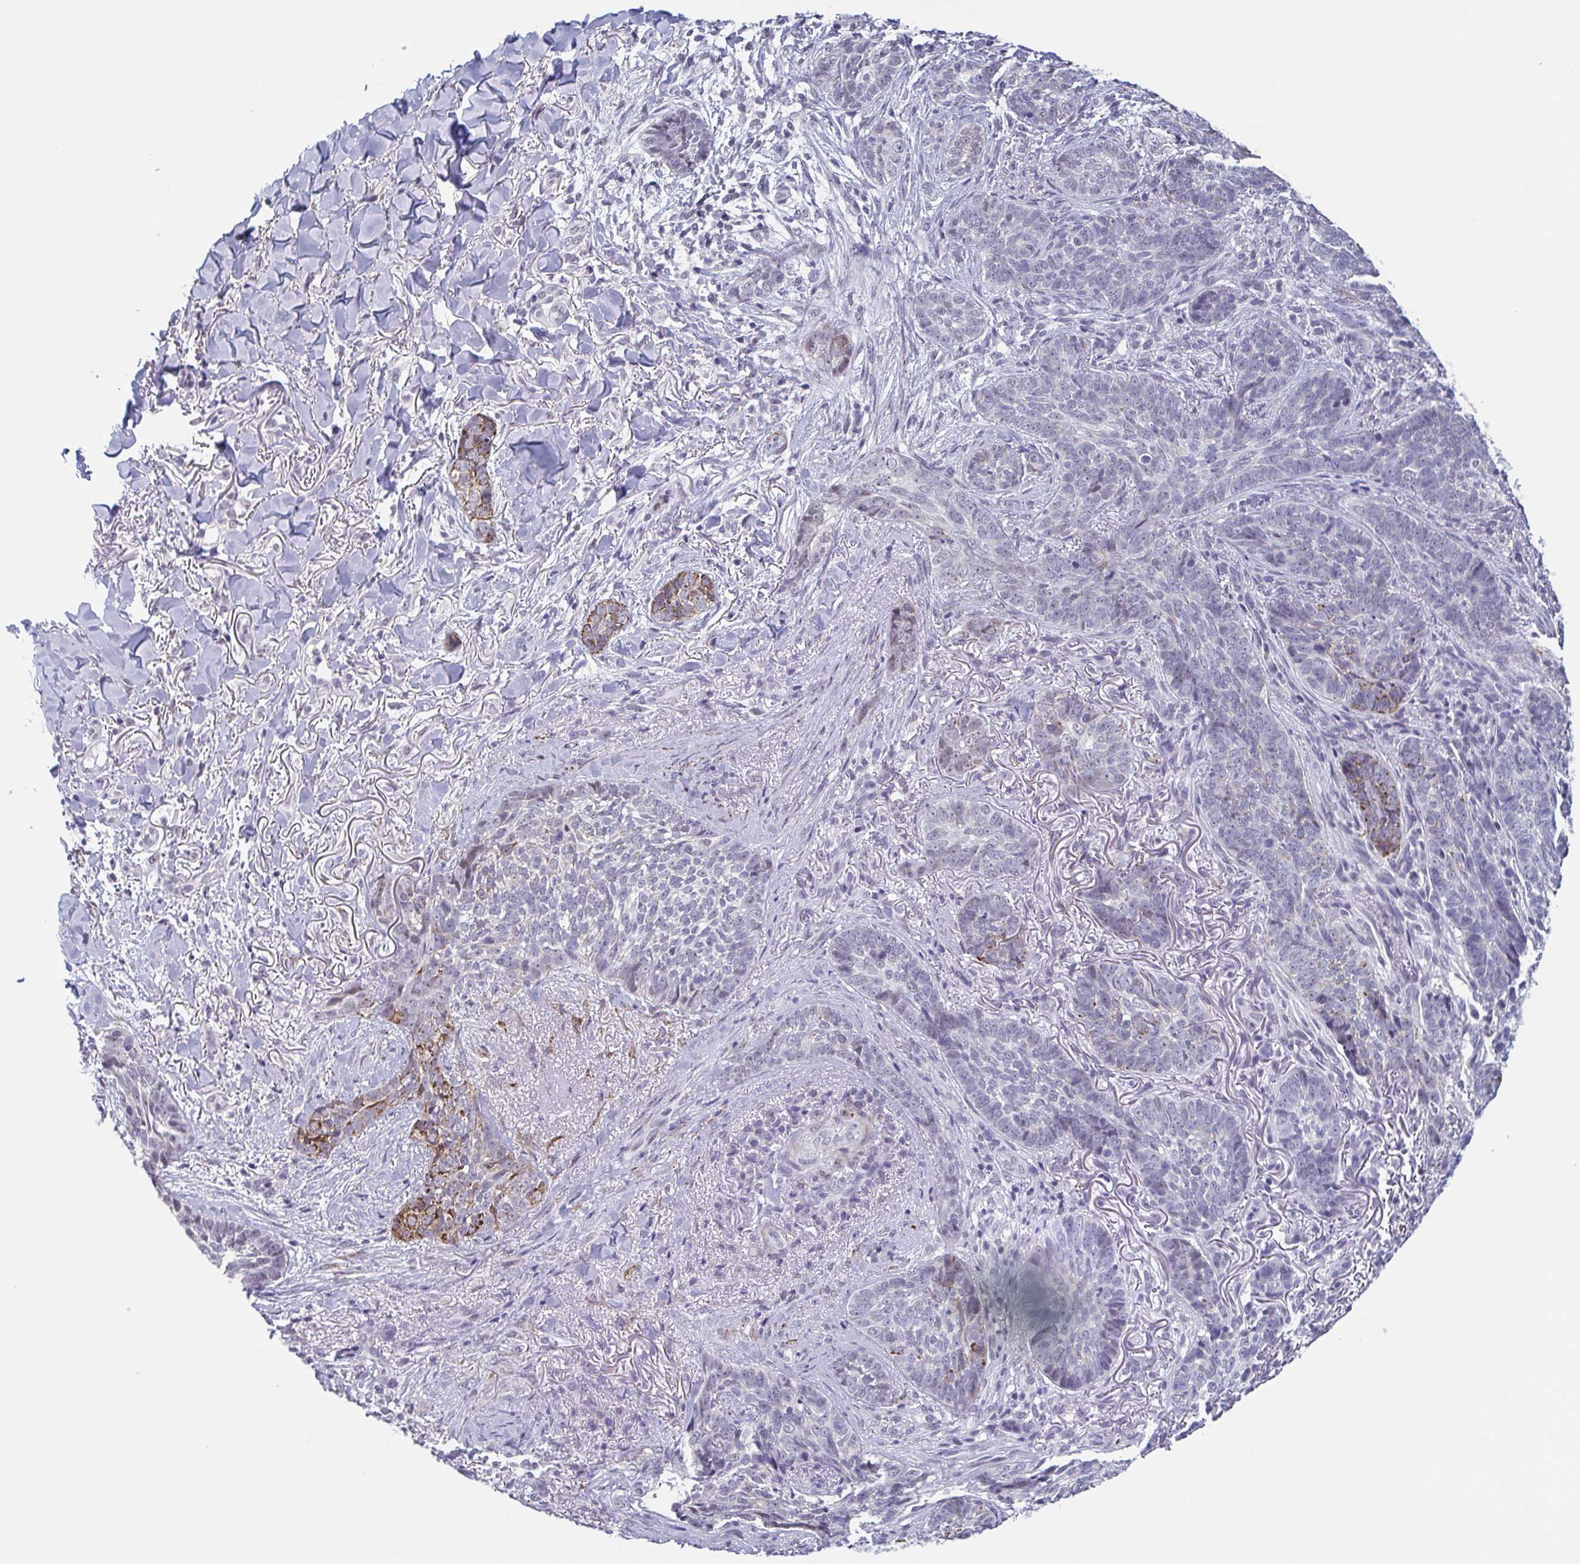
{"staining": {"intensity": "negative", "quantity": "none", "location": "none"}, "tissue": "skin cancer", "cell_type": "Tumor cells", "image_type": "cancer", "snomed": [{"axis": "morphology", "description": "Basal cell carcinoma"}, {"axis": "topography", "description": "Skin"}, {"axis": "topography", "description": "Skin of face"}], "caption": "The immunohistochemistry (IHC) image has no significant staining in tumor cells of skin cancer (basal cell carcinoma) tissue.", "gene": "TMEM92", "patient": {"sex": "male", "age": 88}}